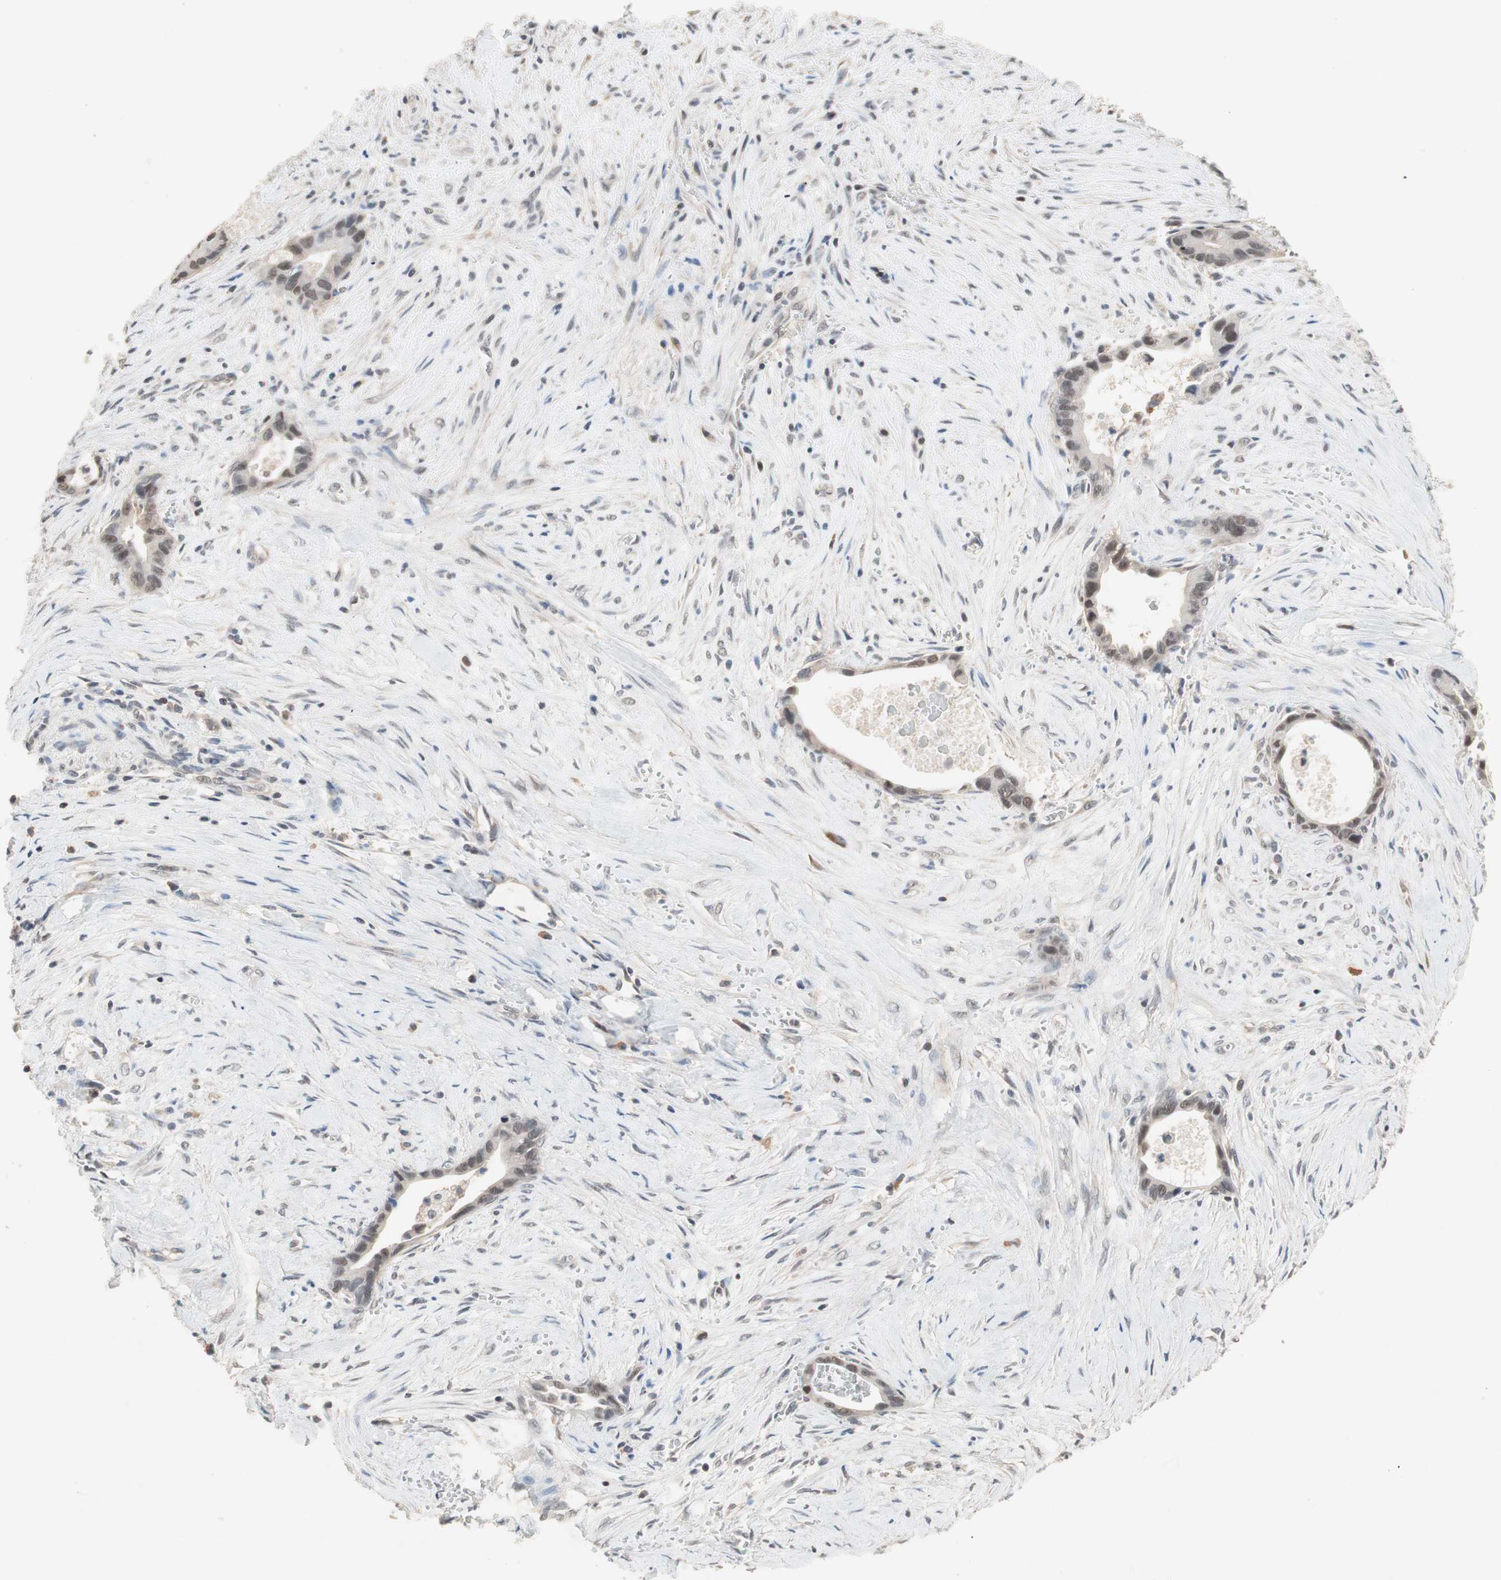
{"staining": {"intensity": "moderate", "quantity": ">75%", "location": "cytoplasmic/membranous,nuclear"}, "tissue": "liver cancer", "cell_type": "Tumor cells", "image_type": "cancer", "snomed": [{"axis": "morphology", "description": "Cholangiocarcinoma"}, {"axis": "topography", "description": "Liver"}], "caption": "Approximately >75% of tumor cells in liver cancer display moderate cytoplasmic/membranous and nuclear protein positivity as visualized by brown immunohistochemical staining.", "gene": "GART", "patient": {"sex": "female", "age": 55}}